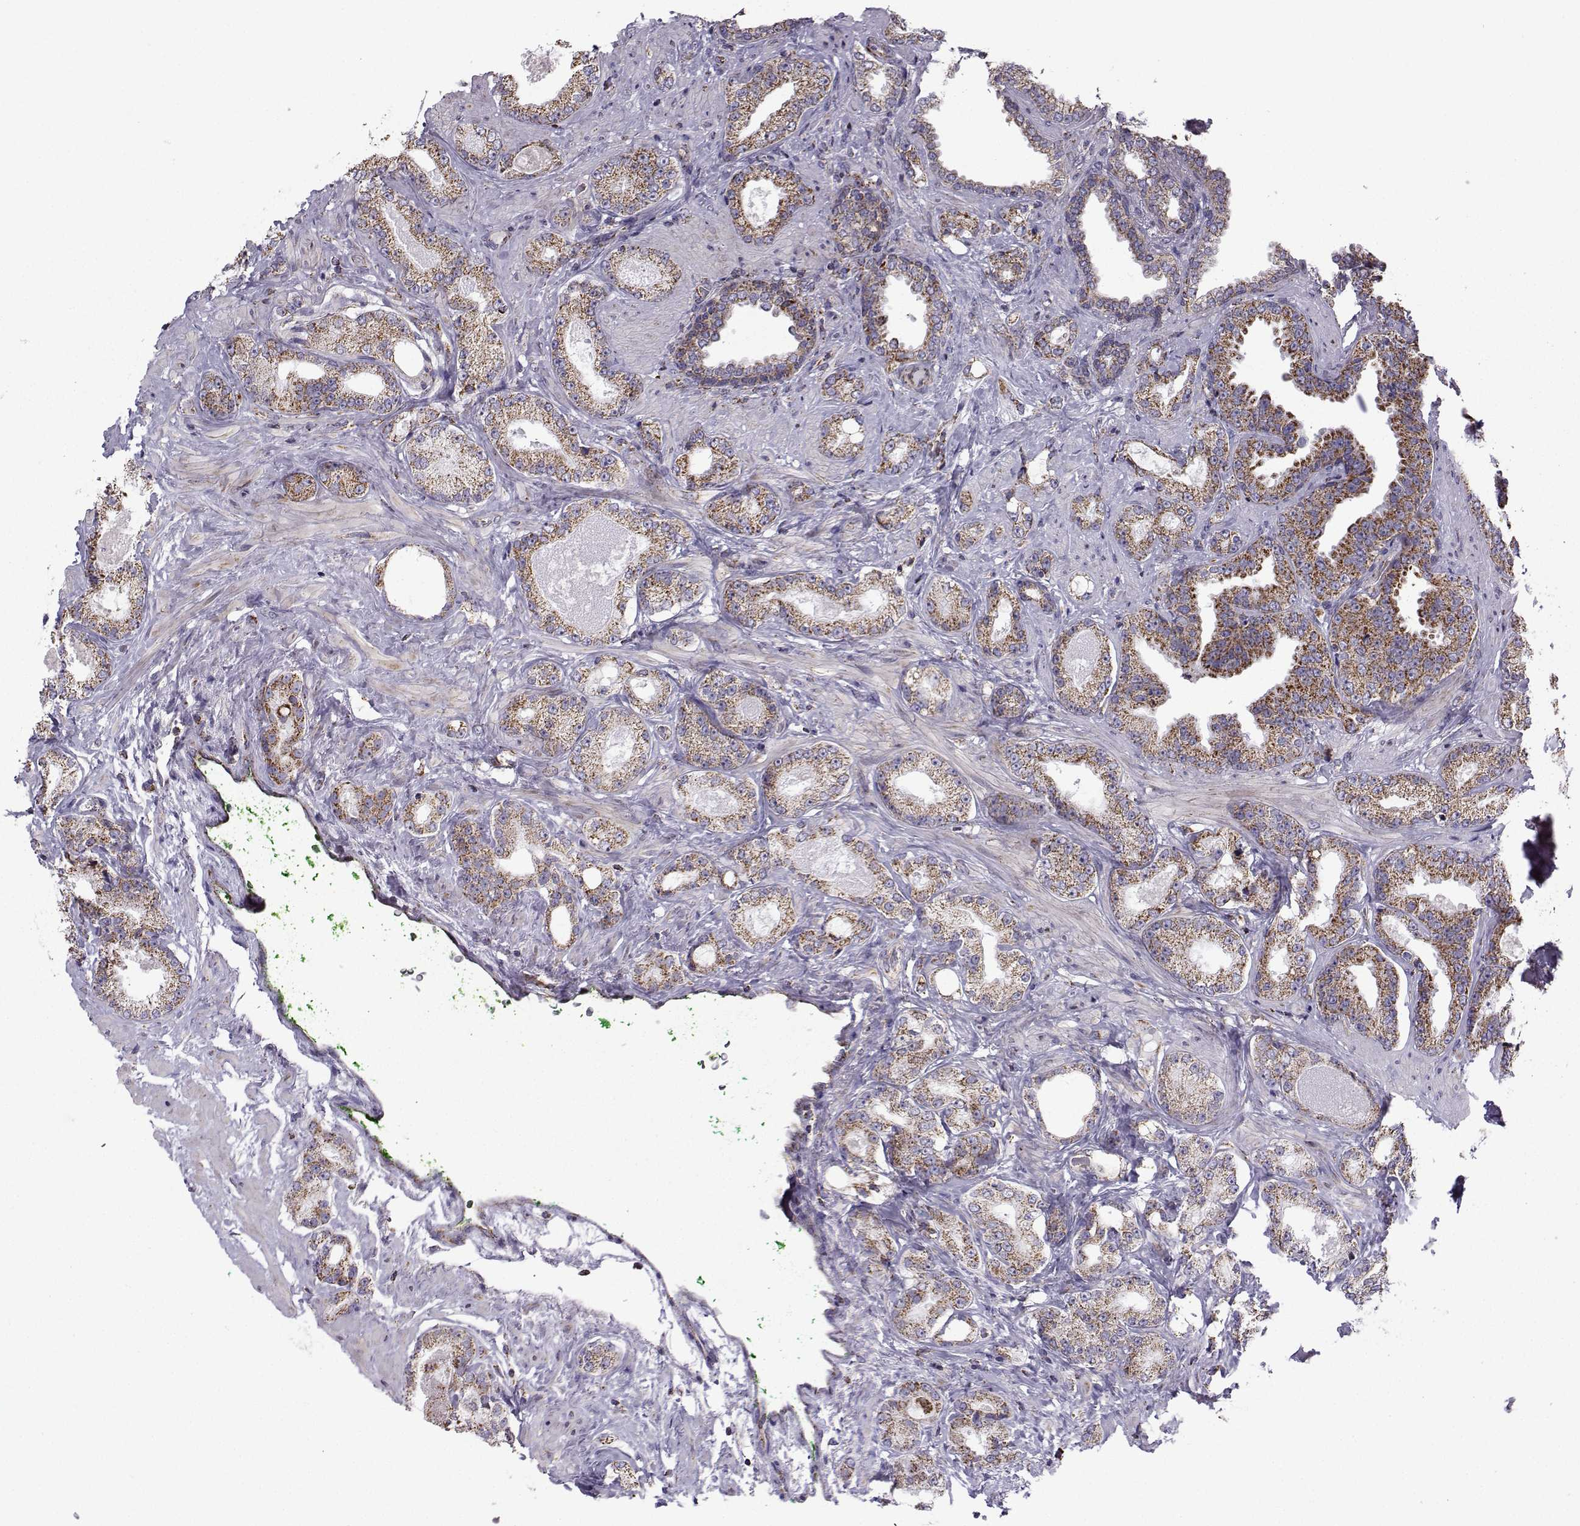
{"staining": {"intensity": "strong", "quantity": ">75%", "location": "cytoplasmic/membranous"}, "tissue": "prostate cancer", "cell_type": "Tumor cells", "image_type": "cancer", "snomed": [{"axis": "morphology", "description": "Adenocarcinoma, Low grade"}, {"axis": "topography", "description": "Prostate"}], "caption": "This is a photomicrograph of immunohistochemistry staining of prostate adenocarcinoma (low-grade), which shows strong positivity in the cytoplasmic/membranous of tumor cells.", "gene": "NECAB3", "patient": {"sex": "male", "age": 68}}